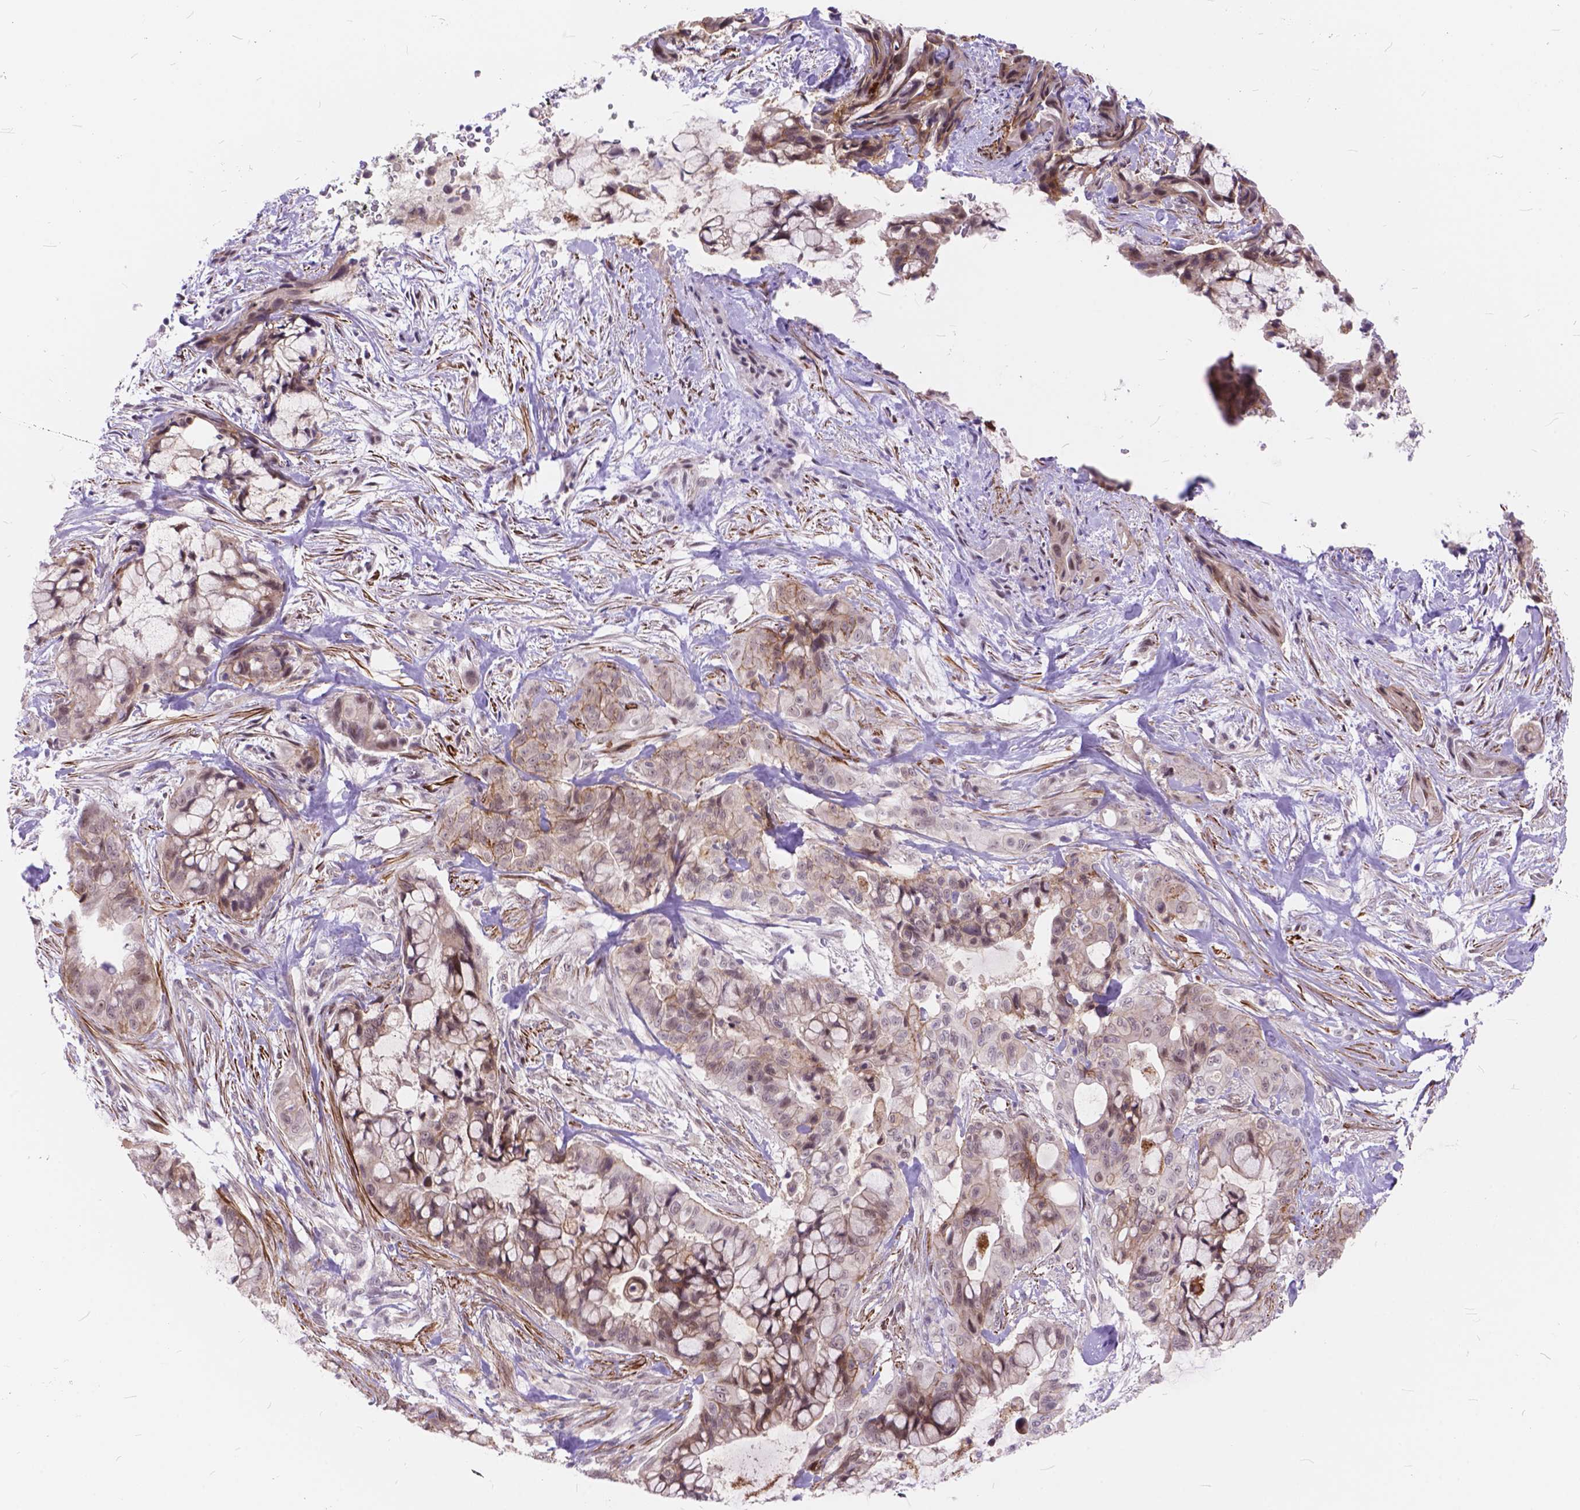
{"staining": {"intensity": "moderate", "quantity": "<25%", "location": "cytoplasmic/membranous"}, "tissue": "pancreatic cancer", "cell_type": "Tumor cells", "image_type": "cancer", "snomed": [{"axis": "morphology", "description": "Adenocarcinoma, NOS"}, {"axis": "topography", "description": "Pancreas"}], "caption": "Immunohistochemical staining of human pancreatic adenocarcinoma reveals moderate cytoplasmic/membranous protein expression in approximately <25% of tumor cells. (DAB IHC with brightfield microscopy, high magnification).", "gene": "MAN2C1", "patient": {"sex": "male", "age": 71}}